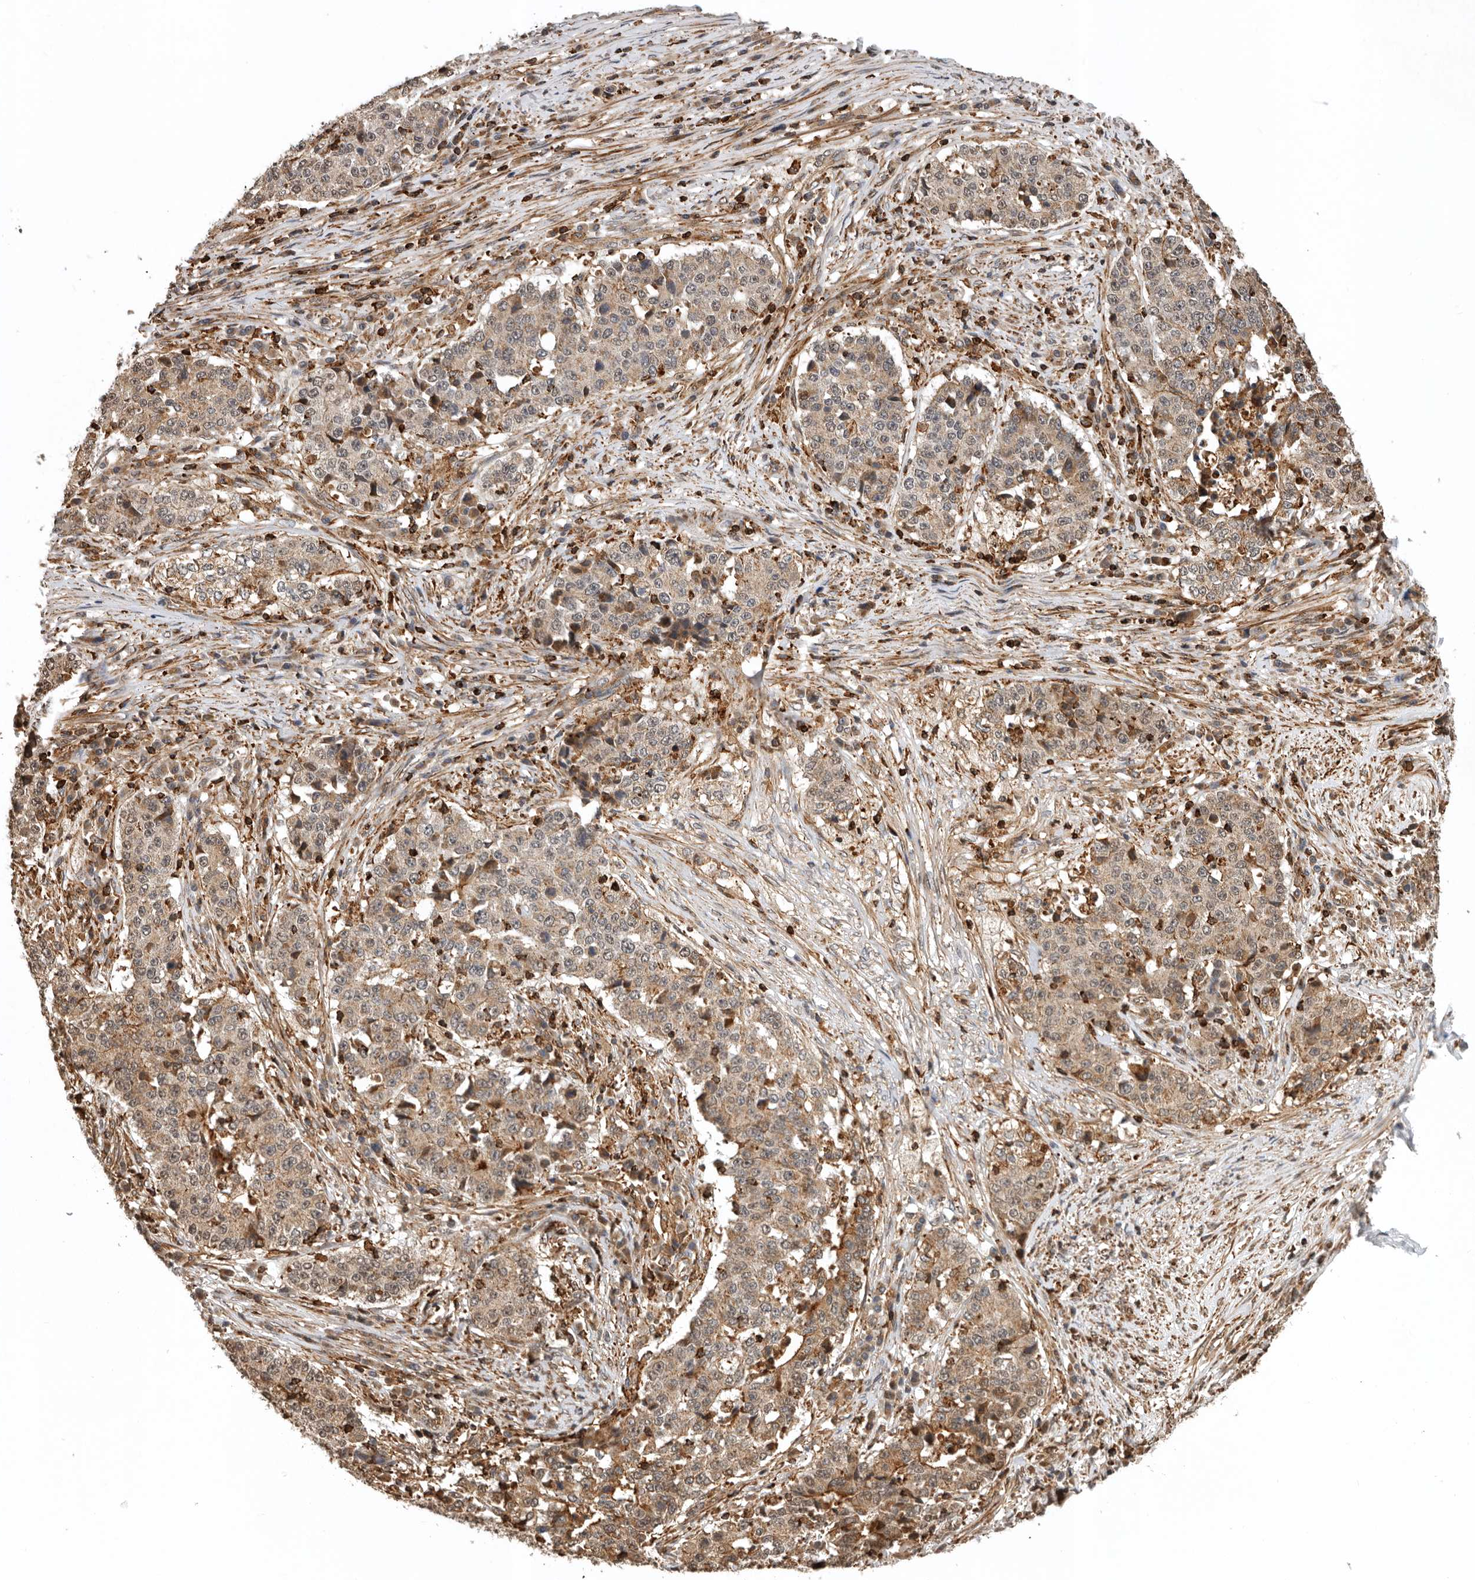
{"staining": {"intensity": "moderate", "quantity": "25%-75%", "location": "cytoplasmic/membranous"}, "tissue": "stomach cancer", "cell_type": "Tumor cells", "image_type": "cancer", "snomed": [{"axis": "morphology", "description": "Adenocarcinoma, NOS"}, {"axis": "topography", "description": "Stomach"}], "caption": "Protein expression analysis of human adenocarcinoma (stomach) reveals moderate cytoplasmic/membranous expression in approximately 25%-75% of tumor cells.", "gene": "RNF157", "patient": {"sex": "male", "age": 59}}